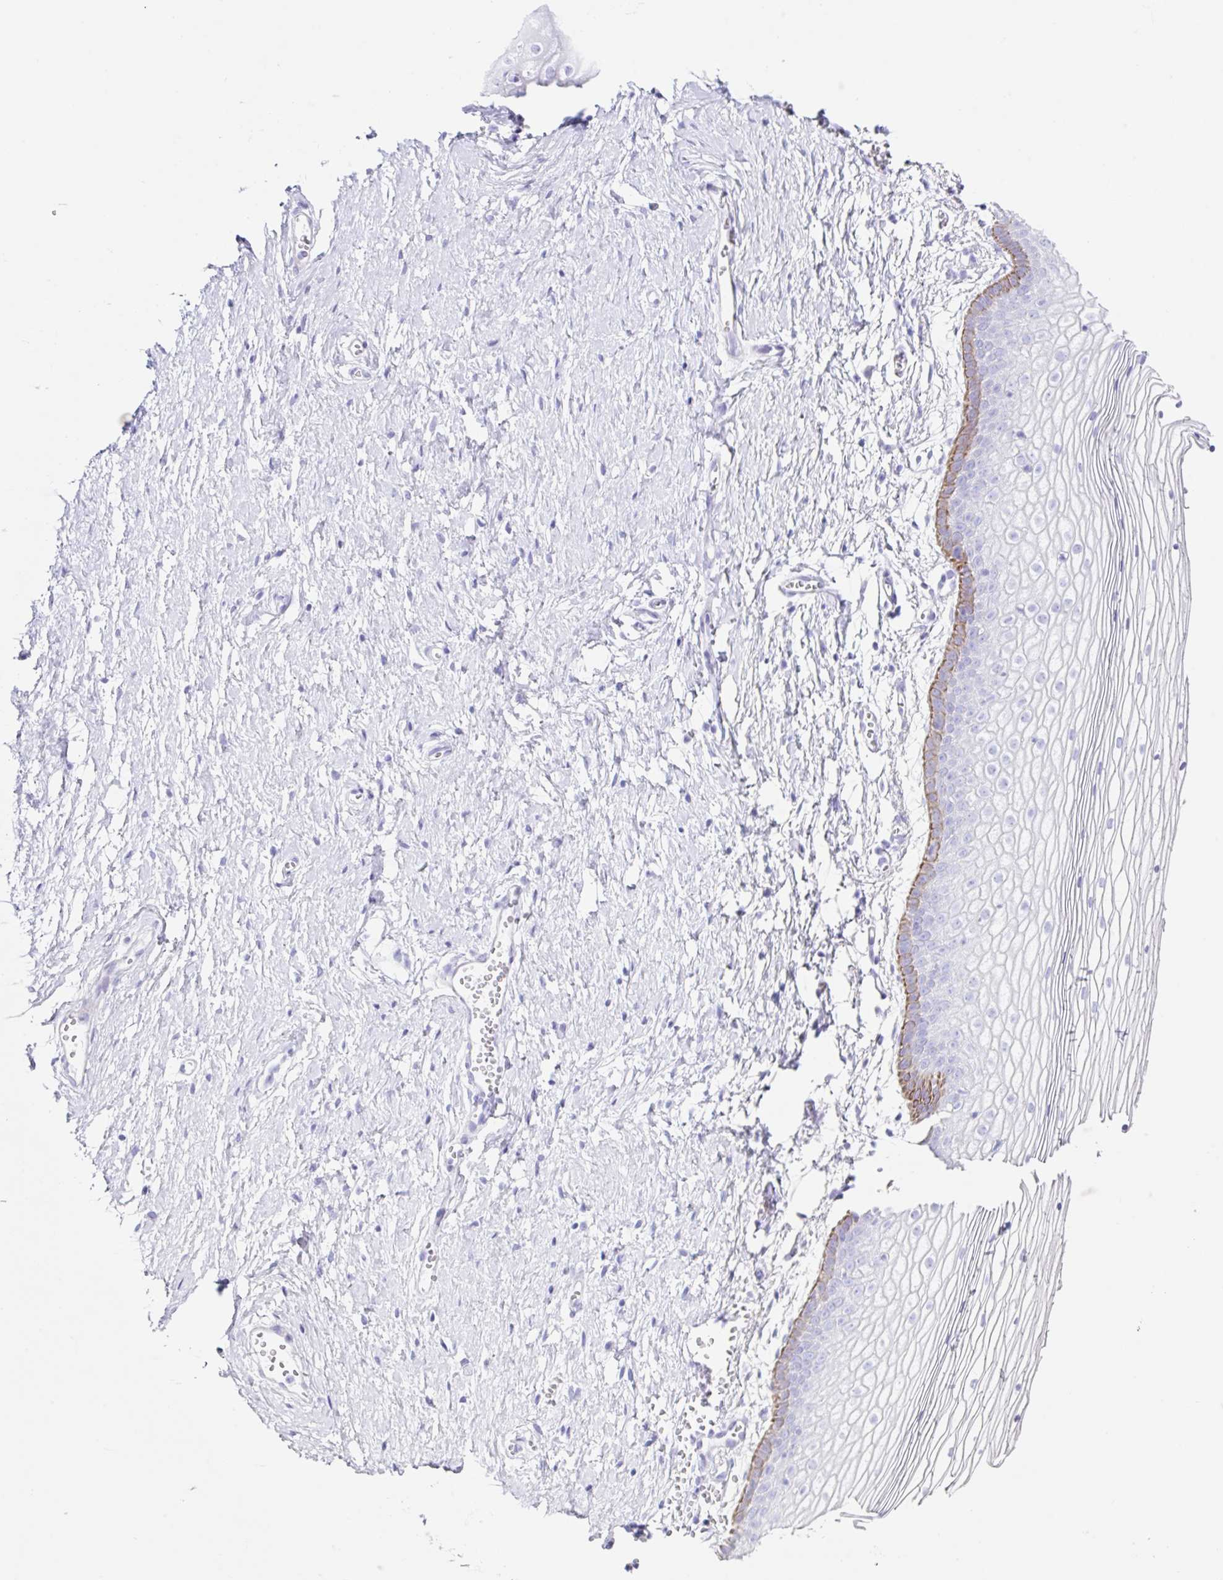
{"staining": {"intensity": "strong", "quantity": "25%-75%", "location": "cytoplasmic/membranous"}, "tissue": "vagina", "cell_type": "Squamous epithelial cells", "image_type": "normal", "snomed": [{"axis": "morphology", "description": "Normal tissue, NOS"}, {"axis": "topography", "description": "Vagina"}], "caption": "Immunohistochemical staining of unremarkable human vagina displays strong cytoplasmic/membranous protein positivity in about 25%-75% of squamous epithelial cells.", "gene": "CLDND2", "patient": {"sex": "female", "age": 56}}